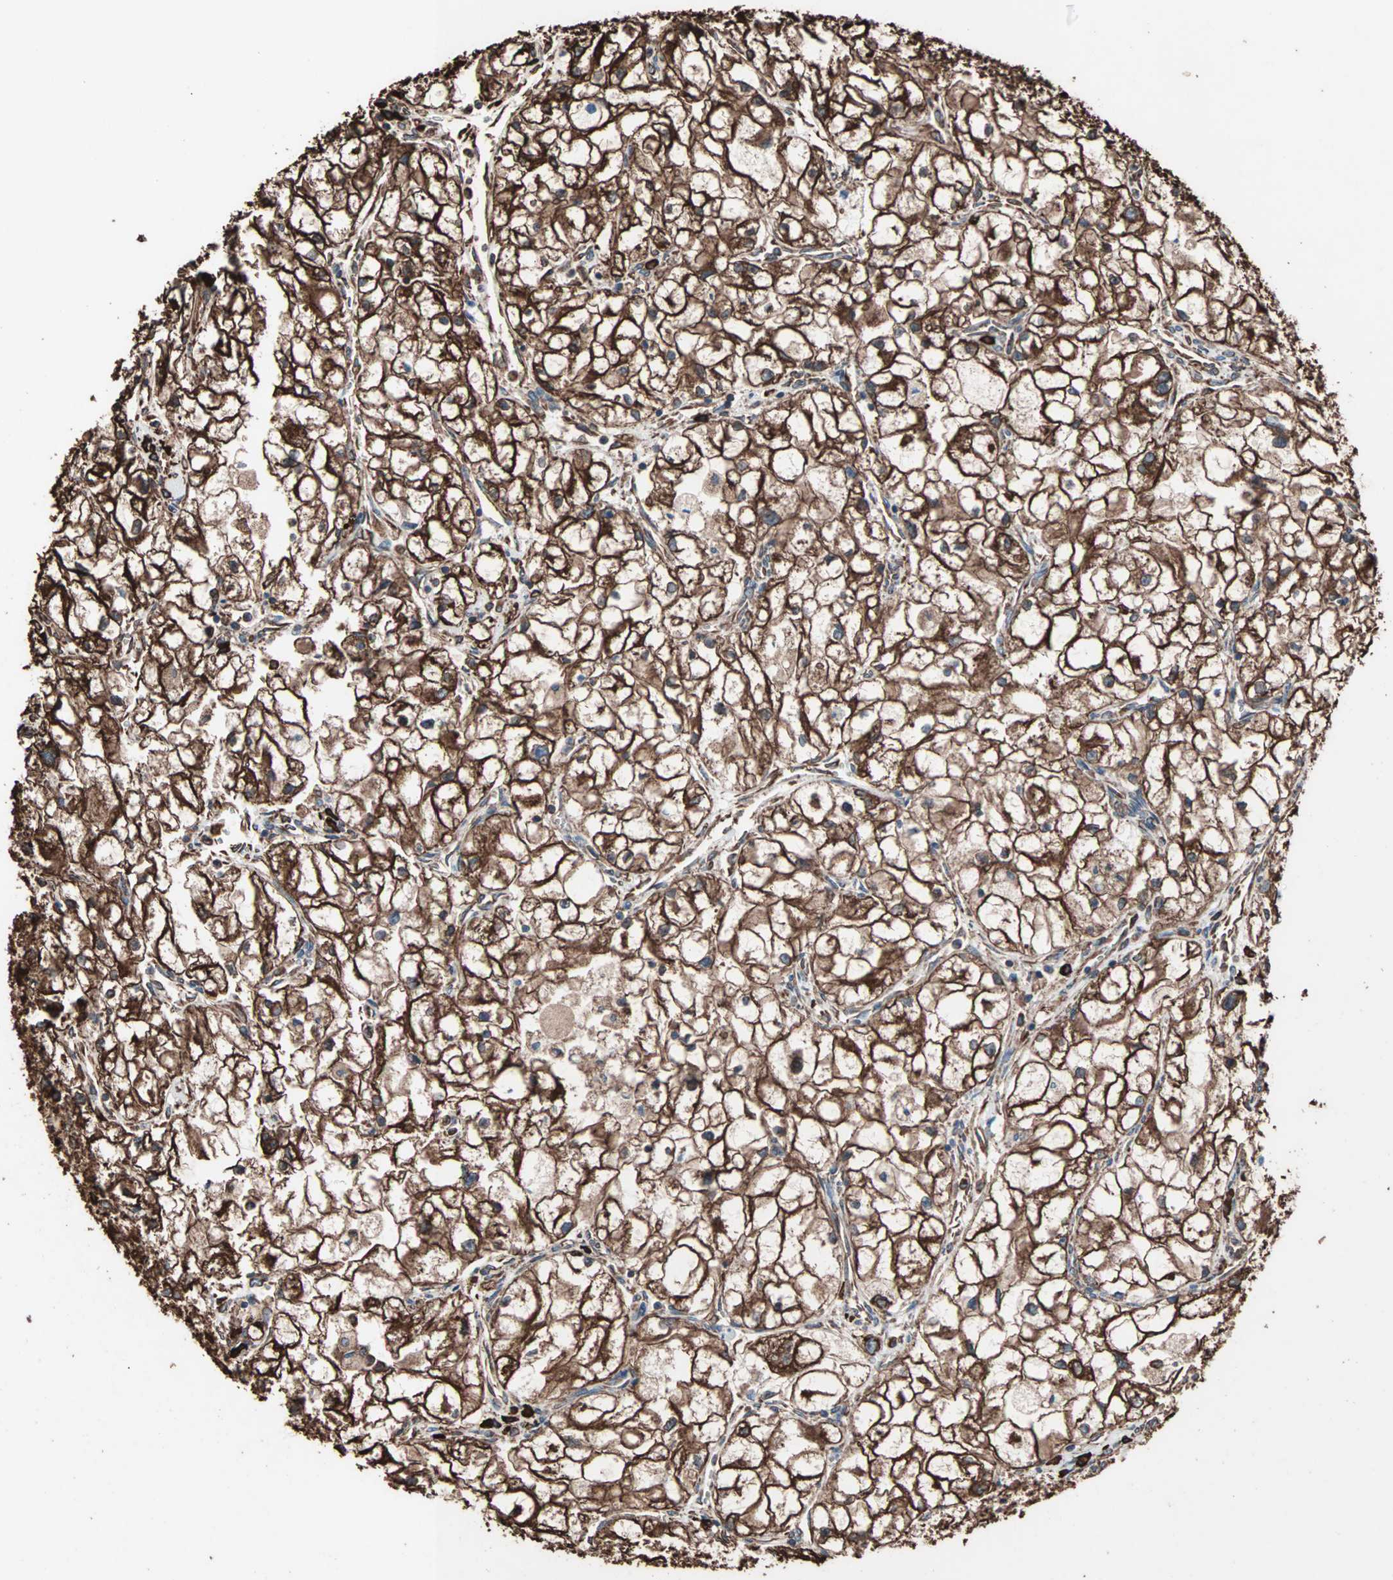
{"staining": {"intensity": "strong", "quantity": ">75%", "location": "cytoplasmic/membranous"}, "tissue": "renal cancer", "cell_type": "Tumor cells", "image_type": "cancer", "snomed": [{"axis": "morphology", "description": "Adenocarcinoma, NOS"}, {"axis": "topography", "description": "Kidney"}], "caption": "Renal adenocarcinoma was stained to show a protein in brown. There is high levels of strong cytoplasmic/membranous positivity in about >75% of tumor cells. (DAB IHC, brown staining for protein, blue staining for nuclei).", "gene": "HSP90B1", "patient": {"sex": "female", "age": 70}}